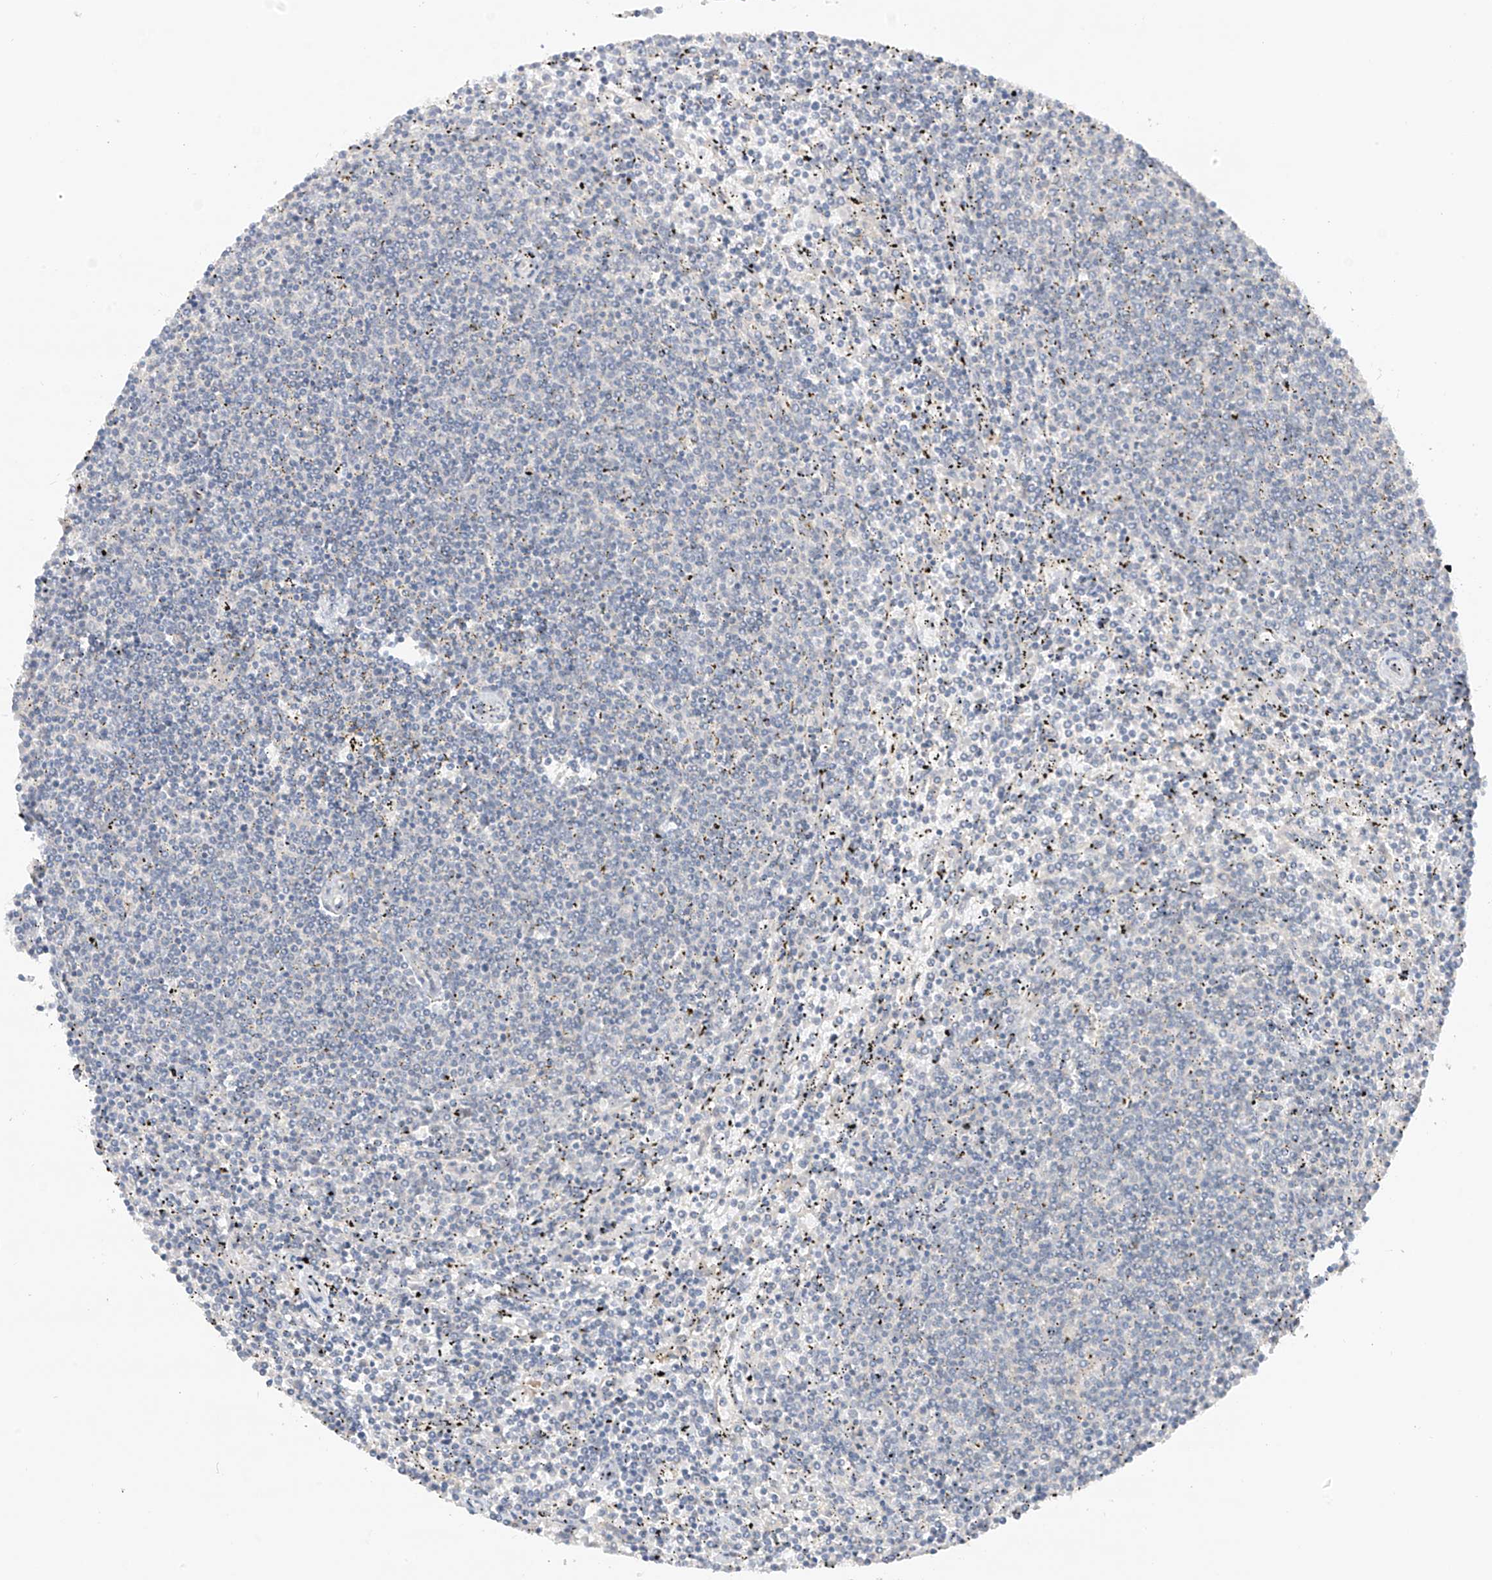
{"staining": {"intensity": "negative", "quantity": "none", "location": "none"}, "tissue": "lymphoma", "cell_type": "Tumor cells", "image_type": "cancer", "snomed": [{"axis": "morphology", "description": "Malignant lymphoma, non-Hodgkin's type, Low grade"}, {"axis": "topography", "description": "Spleen"}], "caption": "Tumor cells are negative for protein expression in human low-grade malignant lymphoma, non-Hodgkin's type.", "gene": "ANGEL2", "patient": {"sex": "female", "age": 50}}